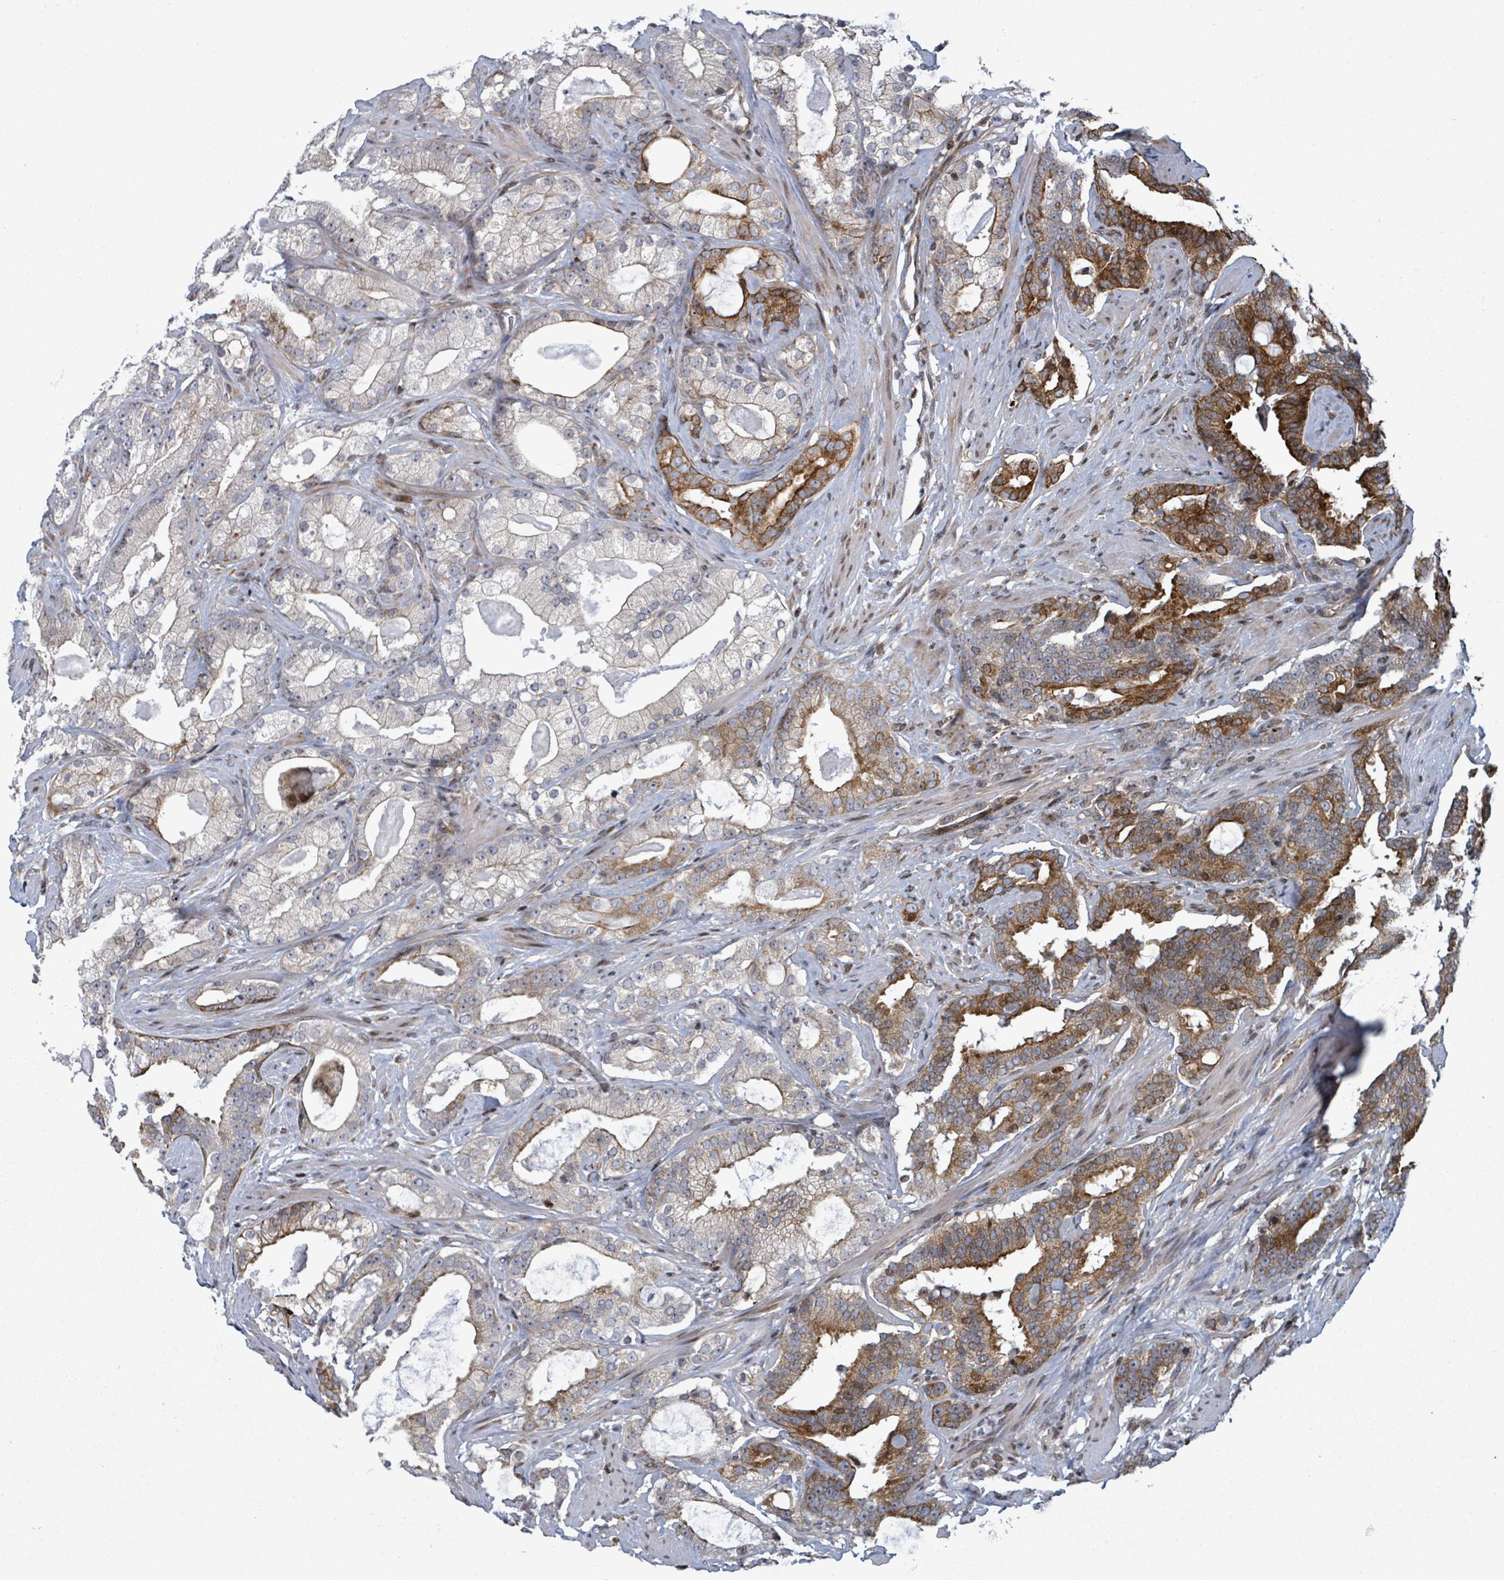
{"staining": {"intensity": "strong", "quantity": "25%-75%", "location": "cytoplasmic/membranous"}, "tissue": "prostate cancer", "cell_type": "Tumor cells", "image_type": "cancer", "snomed": [{"axis": "morphology", "description": "Adenocarcinoma, High grade"}, {"axis": "topography", "description": "Prostate"}], "caption": "A brown stain labels strong cytoplasmic/membranous positivity of a protein in high-grade adenocarcinoma (prostate) tumor cells.", "gene": "FNDC4", "patient": {"sex": "male", "age": 64}}